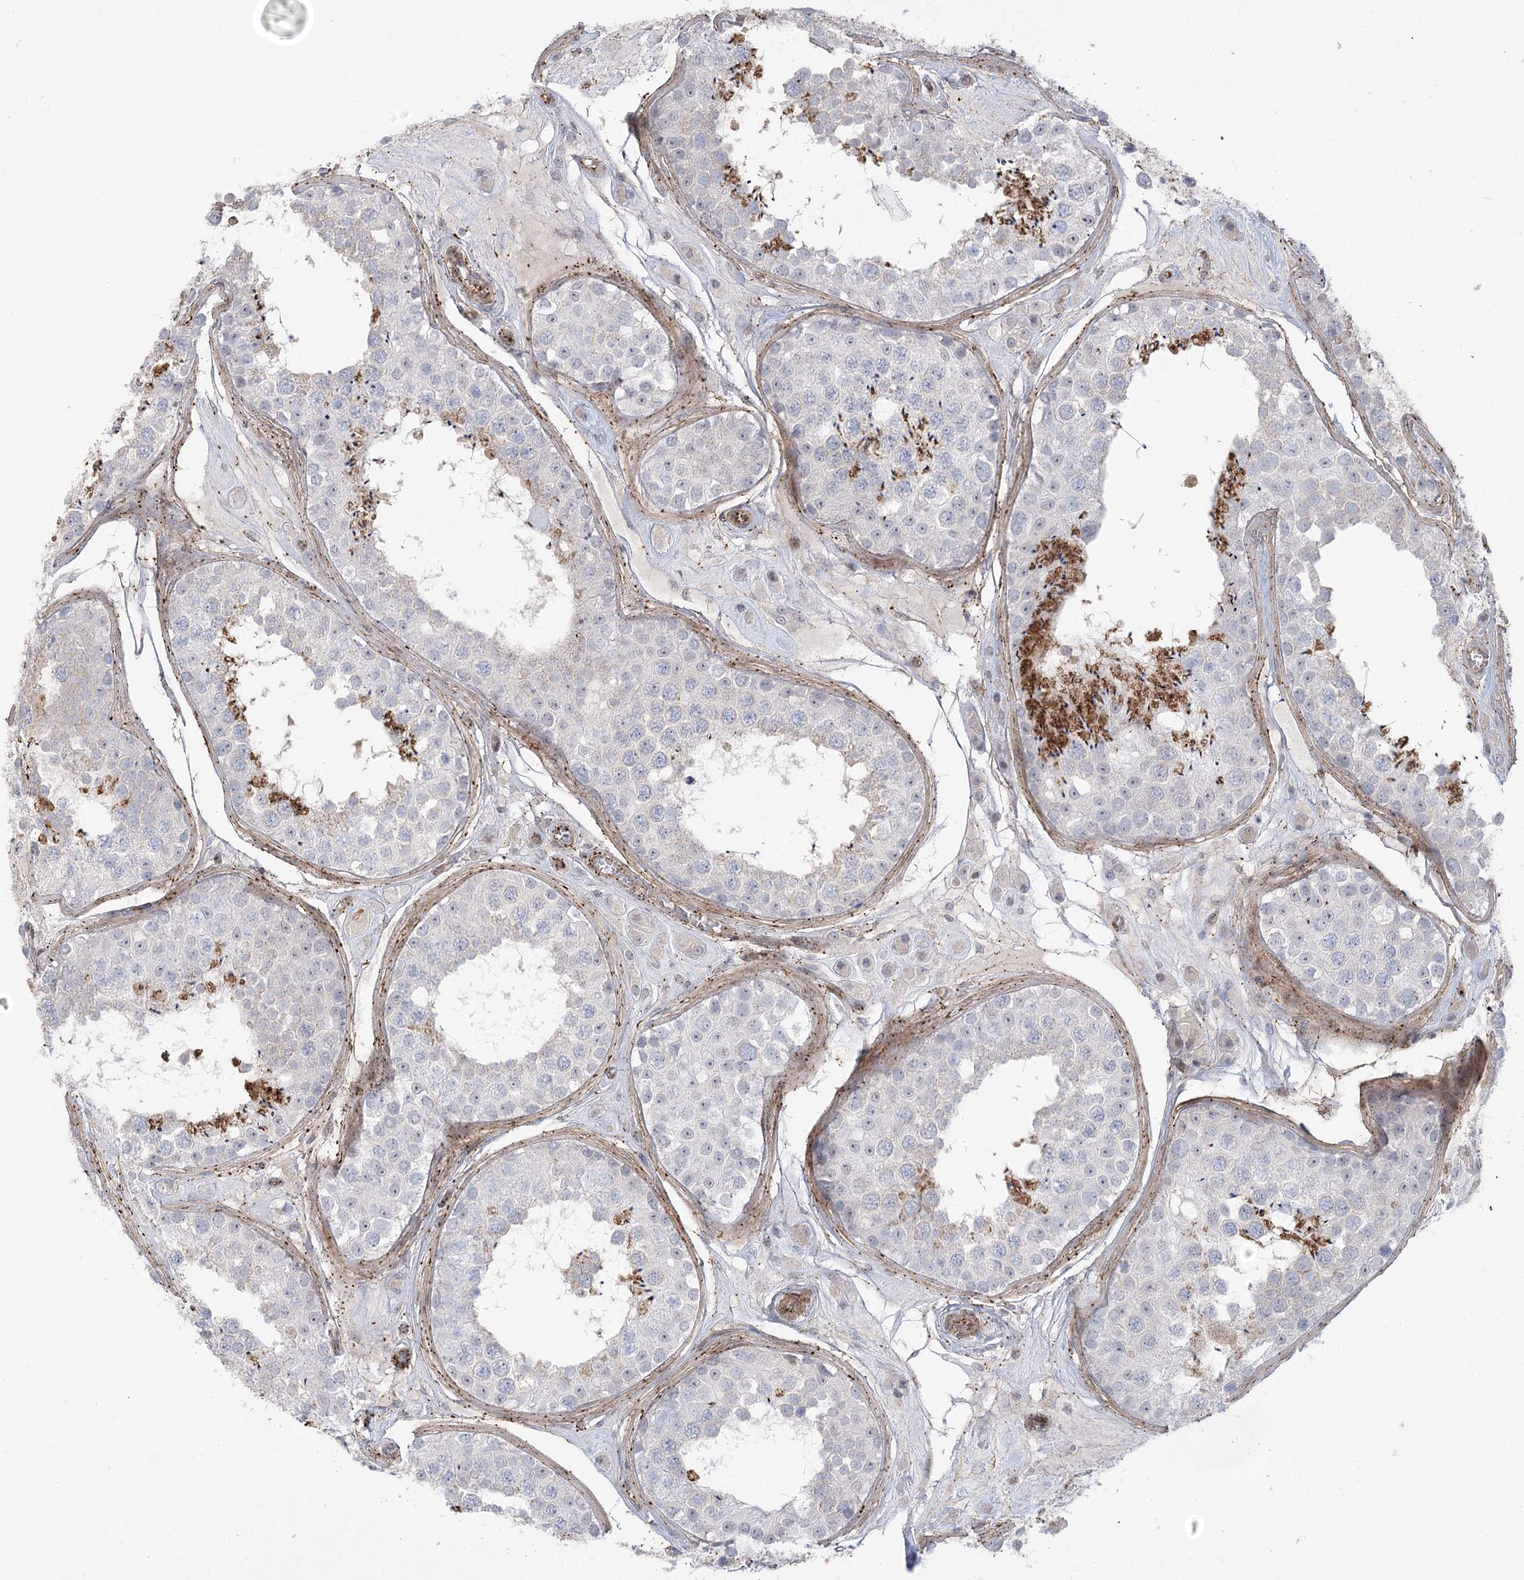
{"staining": {"intensity": "strong", "quantity": "<25%", "location": "cytoplasmic/membranous"}, "tissue": "testis", "cell_type": "Cells in seminiferous ducts", "image_type": "normal", "snomed": [{"axis": "morphology", "description": "Normal tissue, NOS"}, {"axis": "topography", "description": "Testis"}], "caption": "Immunohistochemical staining of benign human testis shows medium levels of strong cytoplasmic/membranous staining in about <25% of cells in seminiferous ducts.", "gene": "AMTN", "patient": {"sex": "male", "age": 25}}